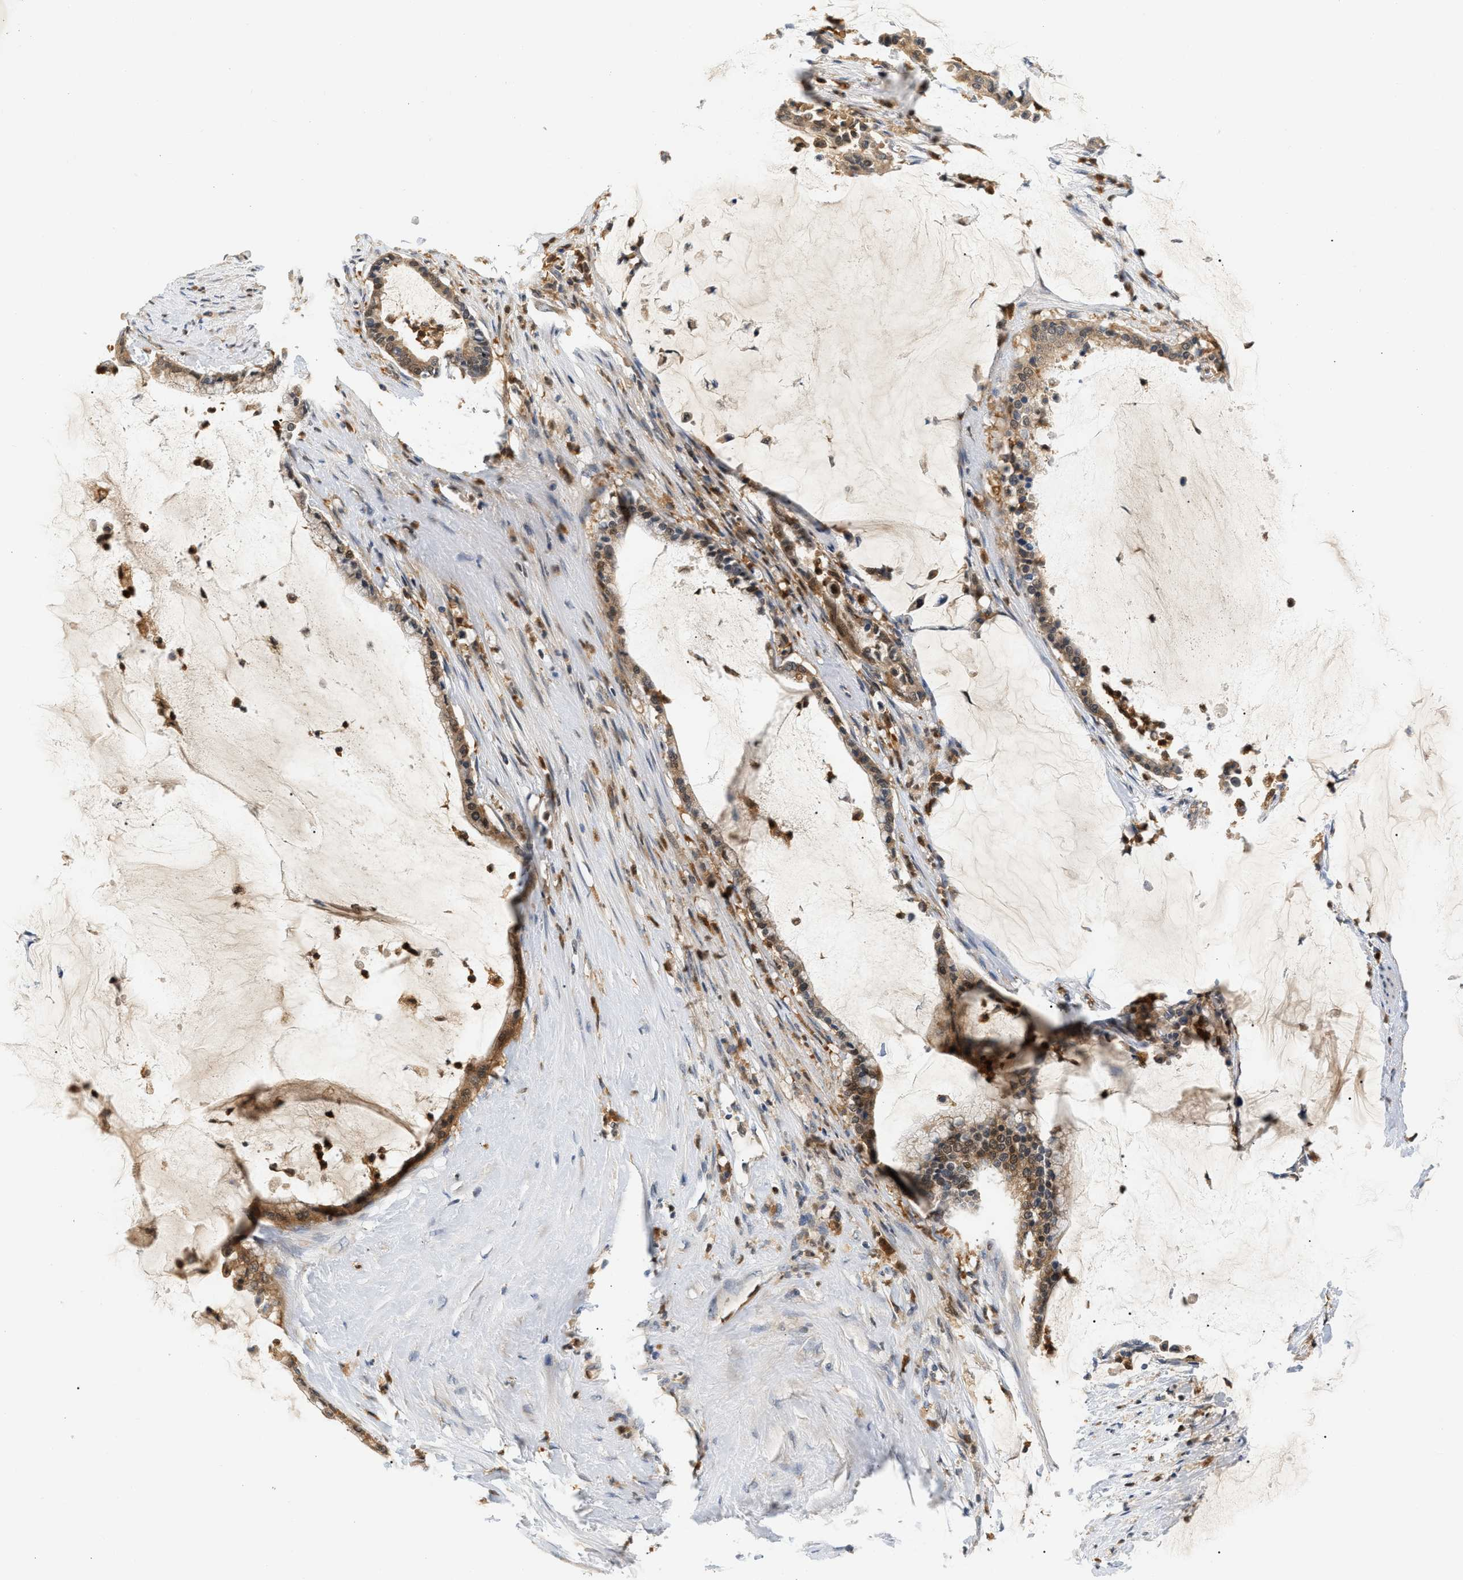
{"staining": {"intensity": "moderate", "quantity": ">75%", "location": "cytoplasmic/membranous,nuclear"}, "tissue": "pancreatic cancer", "cell_type": "Tumor cells", "image_type": "cancer", "snomed": [{"axis": "morphology", "description": "Adenocarcinoma, NOS"}, {"axis": "topography", "description": "Pancreas"}], "caption": "Protein analysis of adenocarcinoma (pancreatic) tissue exhibits moderate cytoplasmic/membranous and nuclear expression in about >75% of tumor cells.", "gene": "PYCARD", "patient": {"sex": "male", "age": 41}}